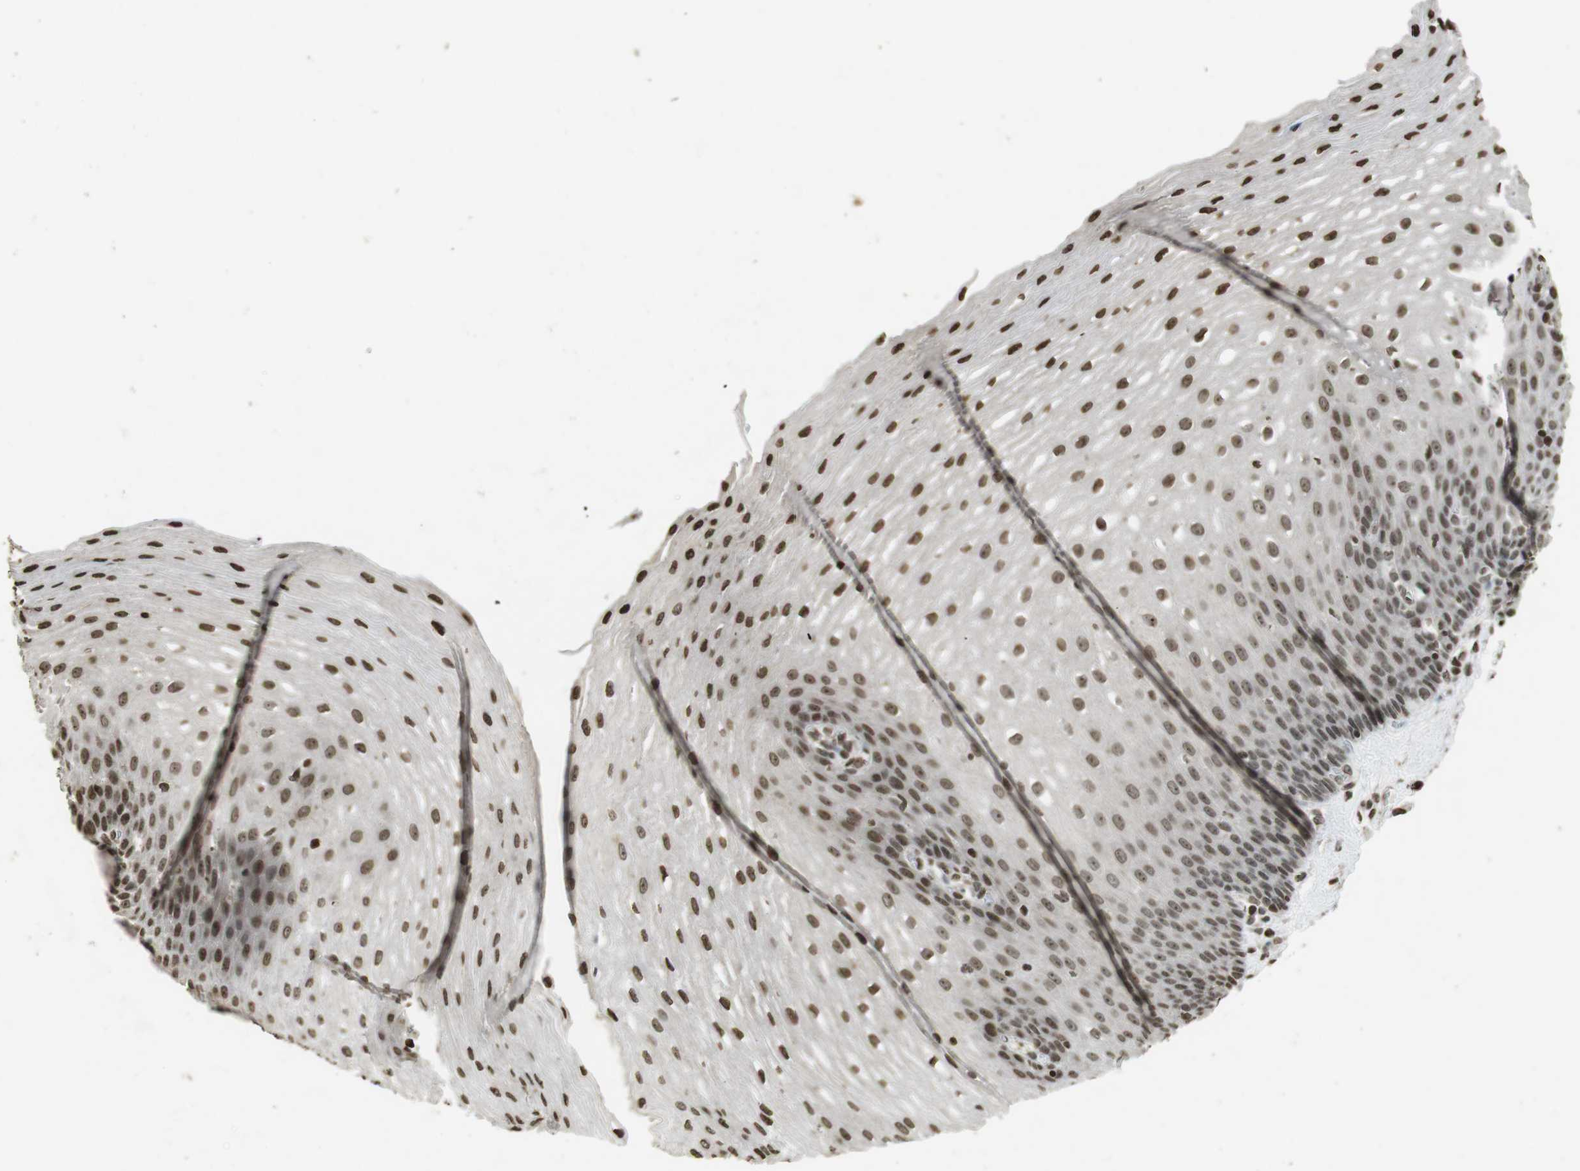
{"staining": {"intensity": "moderate", "quantity": ">75%", "location": "nuclear"}, "tissue": "esophagus", "cell_type": "Squamous epithelial cells", "image_type": "normal", "snomed": [{"axis": "morphology", "description": "Normal tissue, NOS"}, {"axis": "topography", "description": "Esophagus"}], "caption": "Esophagus was stained to show a protein in brown. There is medium levels of moderate nuclear staining in approximately >75% of squamous epithelial cells. (DAB IHC with brightfield microscopy, high magnification).", "gene": "FOXA3", "patient": {"sex": "male", "age": 48}}